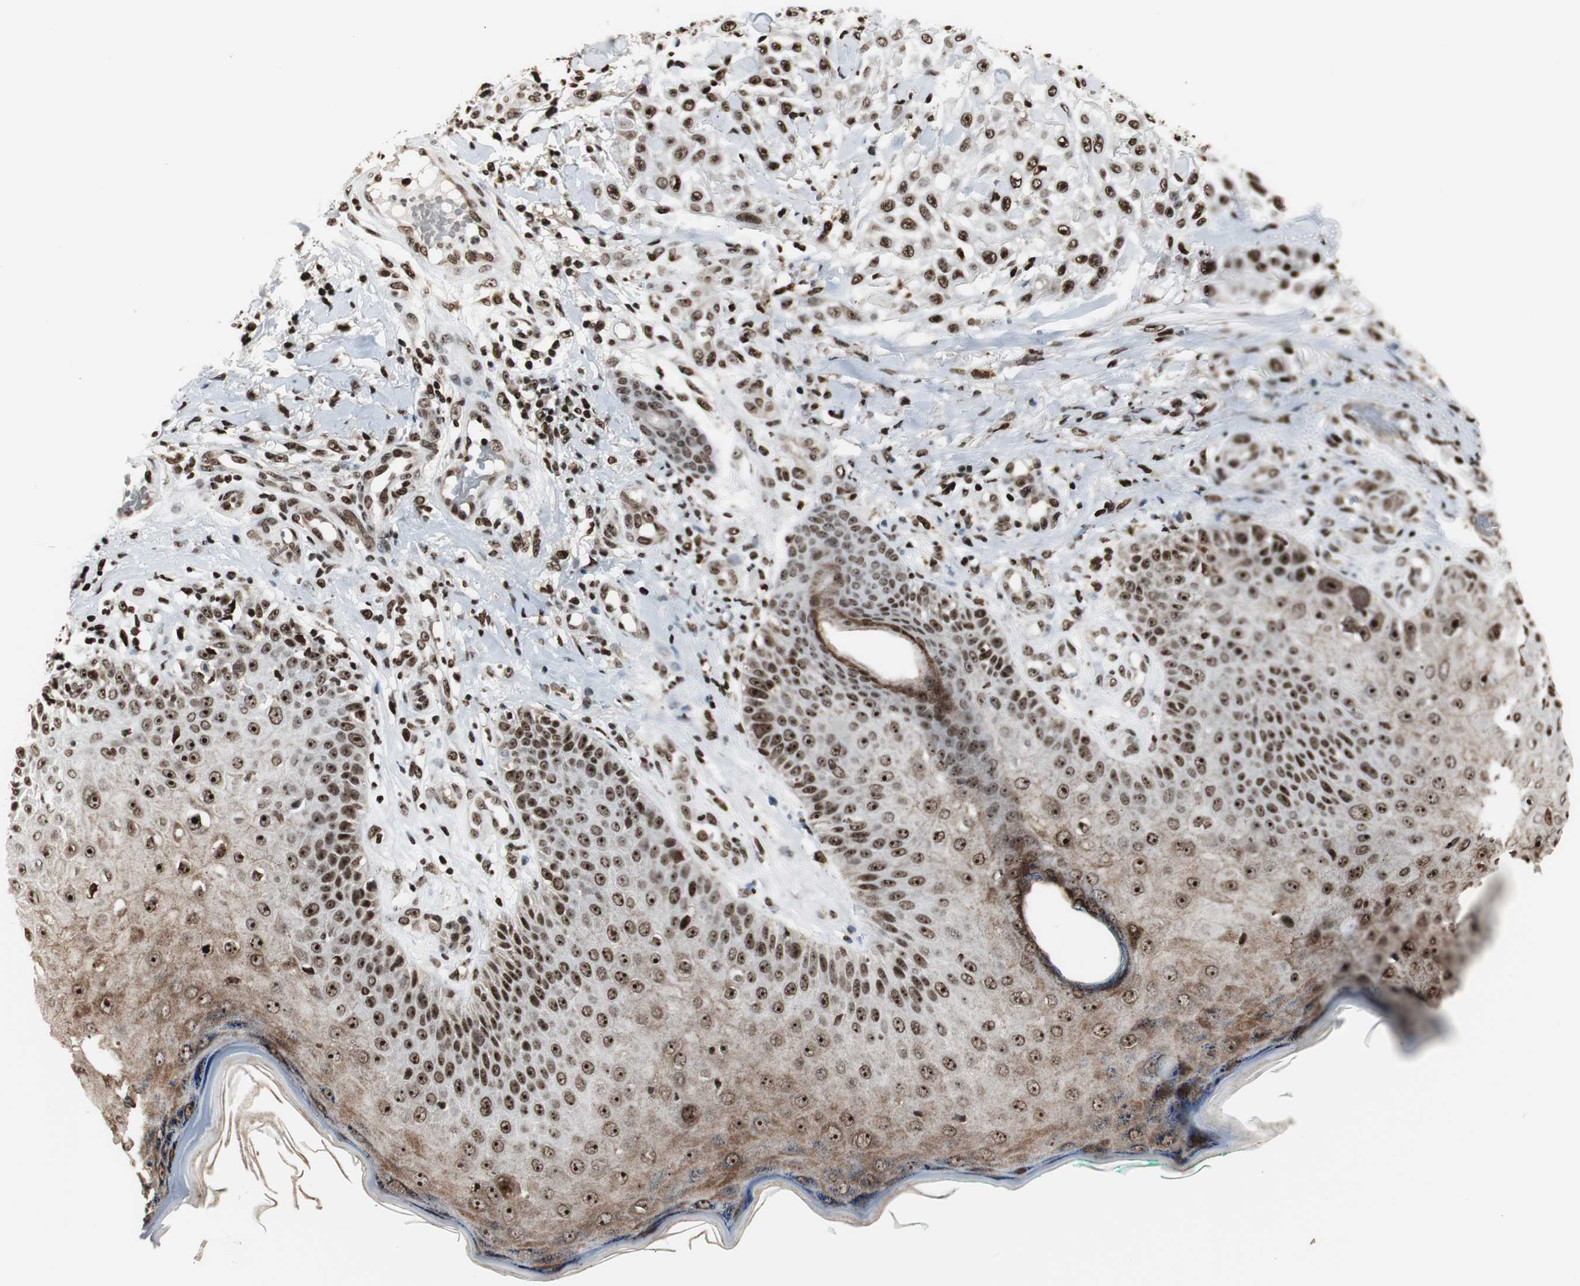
{"staining": {"intensity": "moderate", "quantity": ">75%", "location": "nuclear"}, "tissue": "skin cancer", "cell_type": "Tumor cells", "image_type": "cancer", "snomed": [{"axis": "morphology", "description": "Squamous cell carcinoma, NOS"}, {"axis": "topography", "description": "Skin"}], "caption": "Skin squamous cell carcinoma was stained to show a protein in brown. There is medium levels of moderate nuclear expression in approximately >75% of tumor cells. (DAB (3,3'-diaminobenzidine) IHC, brown staining for protein, blue staining for nuclei).", "gene": "PARN", "patient": {"sex": "female", "age": 42}}